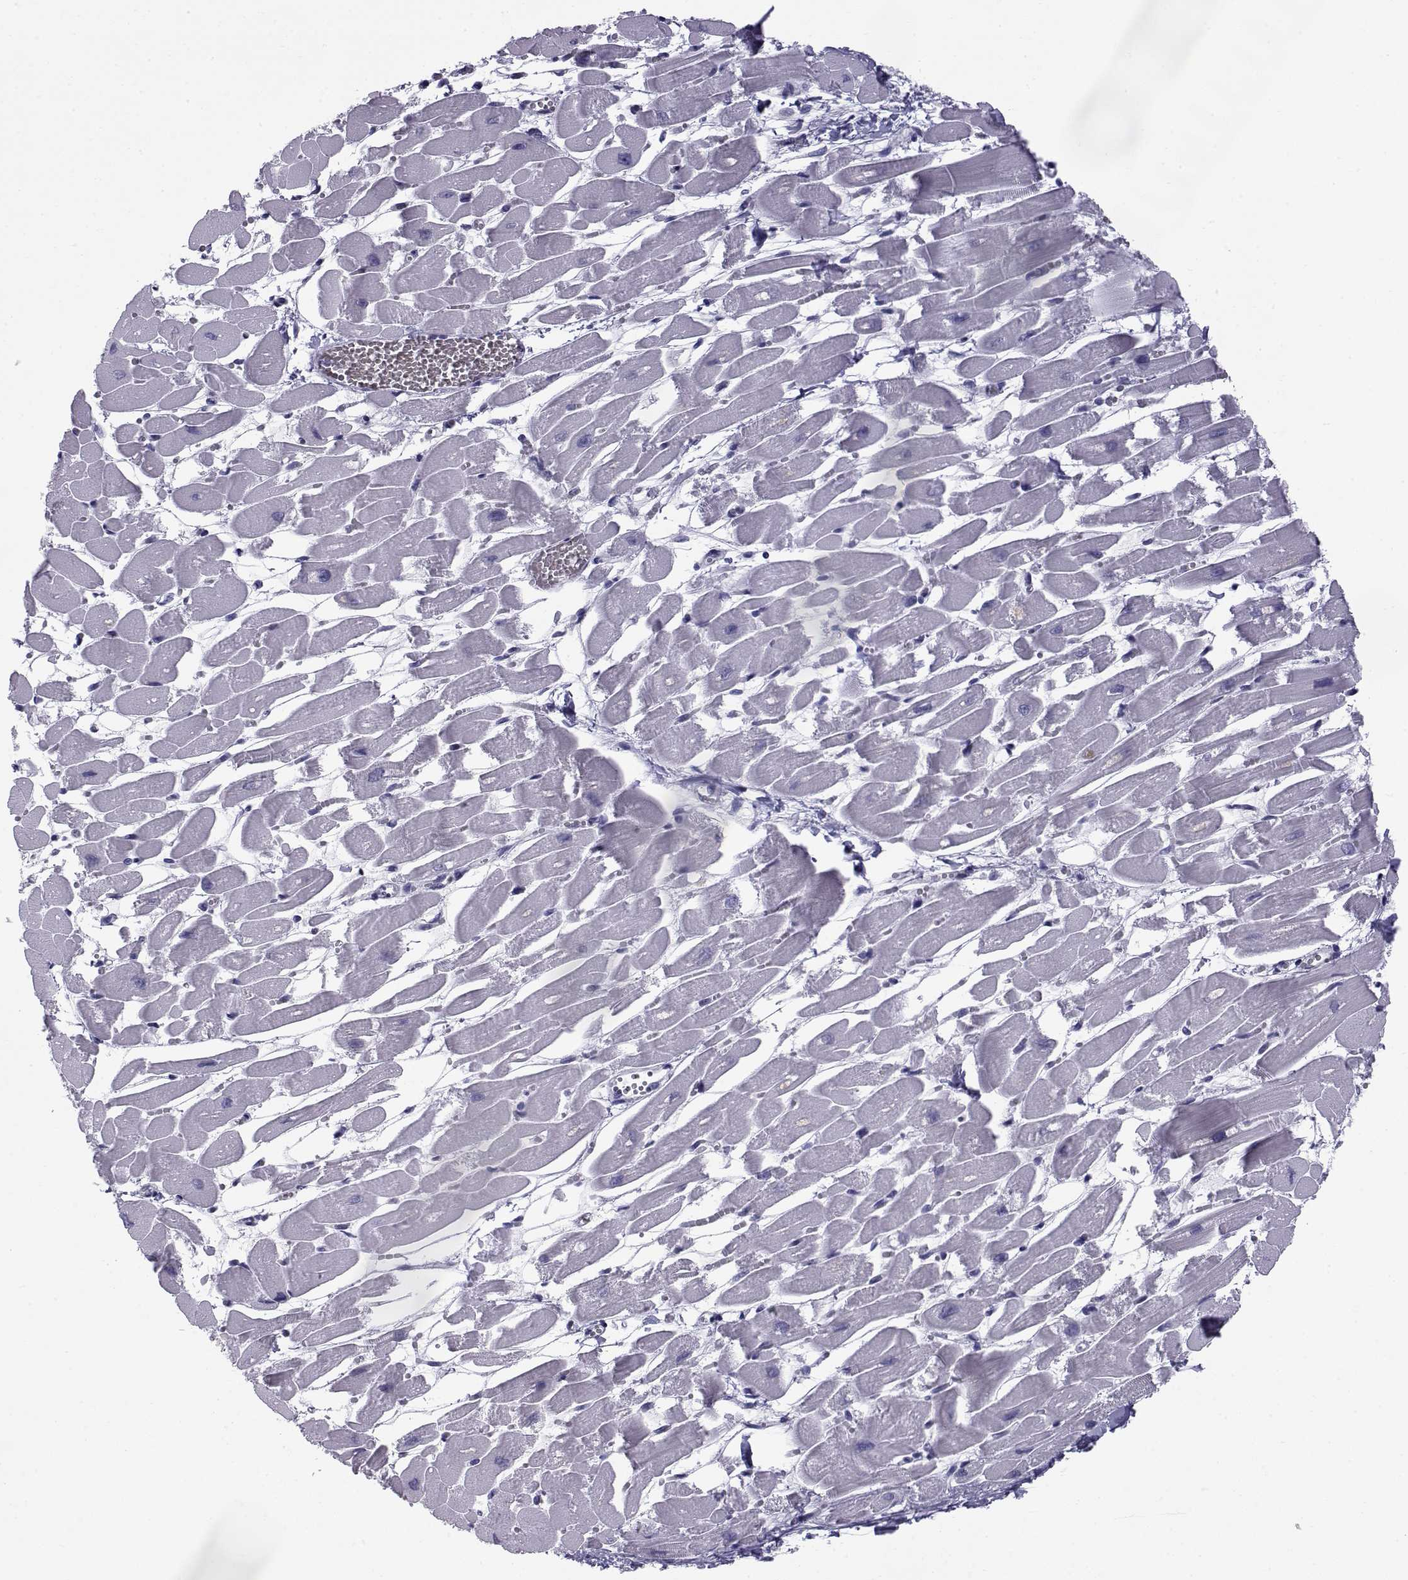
{"staining": {"intensity": "negative", "quantity": "none", "location": "none"}, "tissue": "heart muscle", "cell_type": "Cardiomyocytes", "image_type": "normal", "snomed": [{"axis": "morphology", "description": "Normal tissue, NOS"}, {"axis": "topography", "description": "Heart"}], "caption": "Immunohistochemical staining of unremarkable heart muscle displays no significant positivity in cardiomyocytes.", "gene": "RNASE12", "patient": {"sex": "female", "age": 52}}